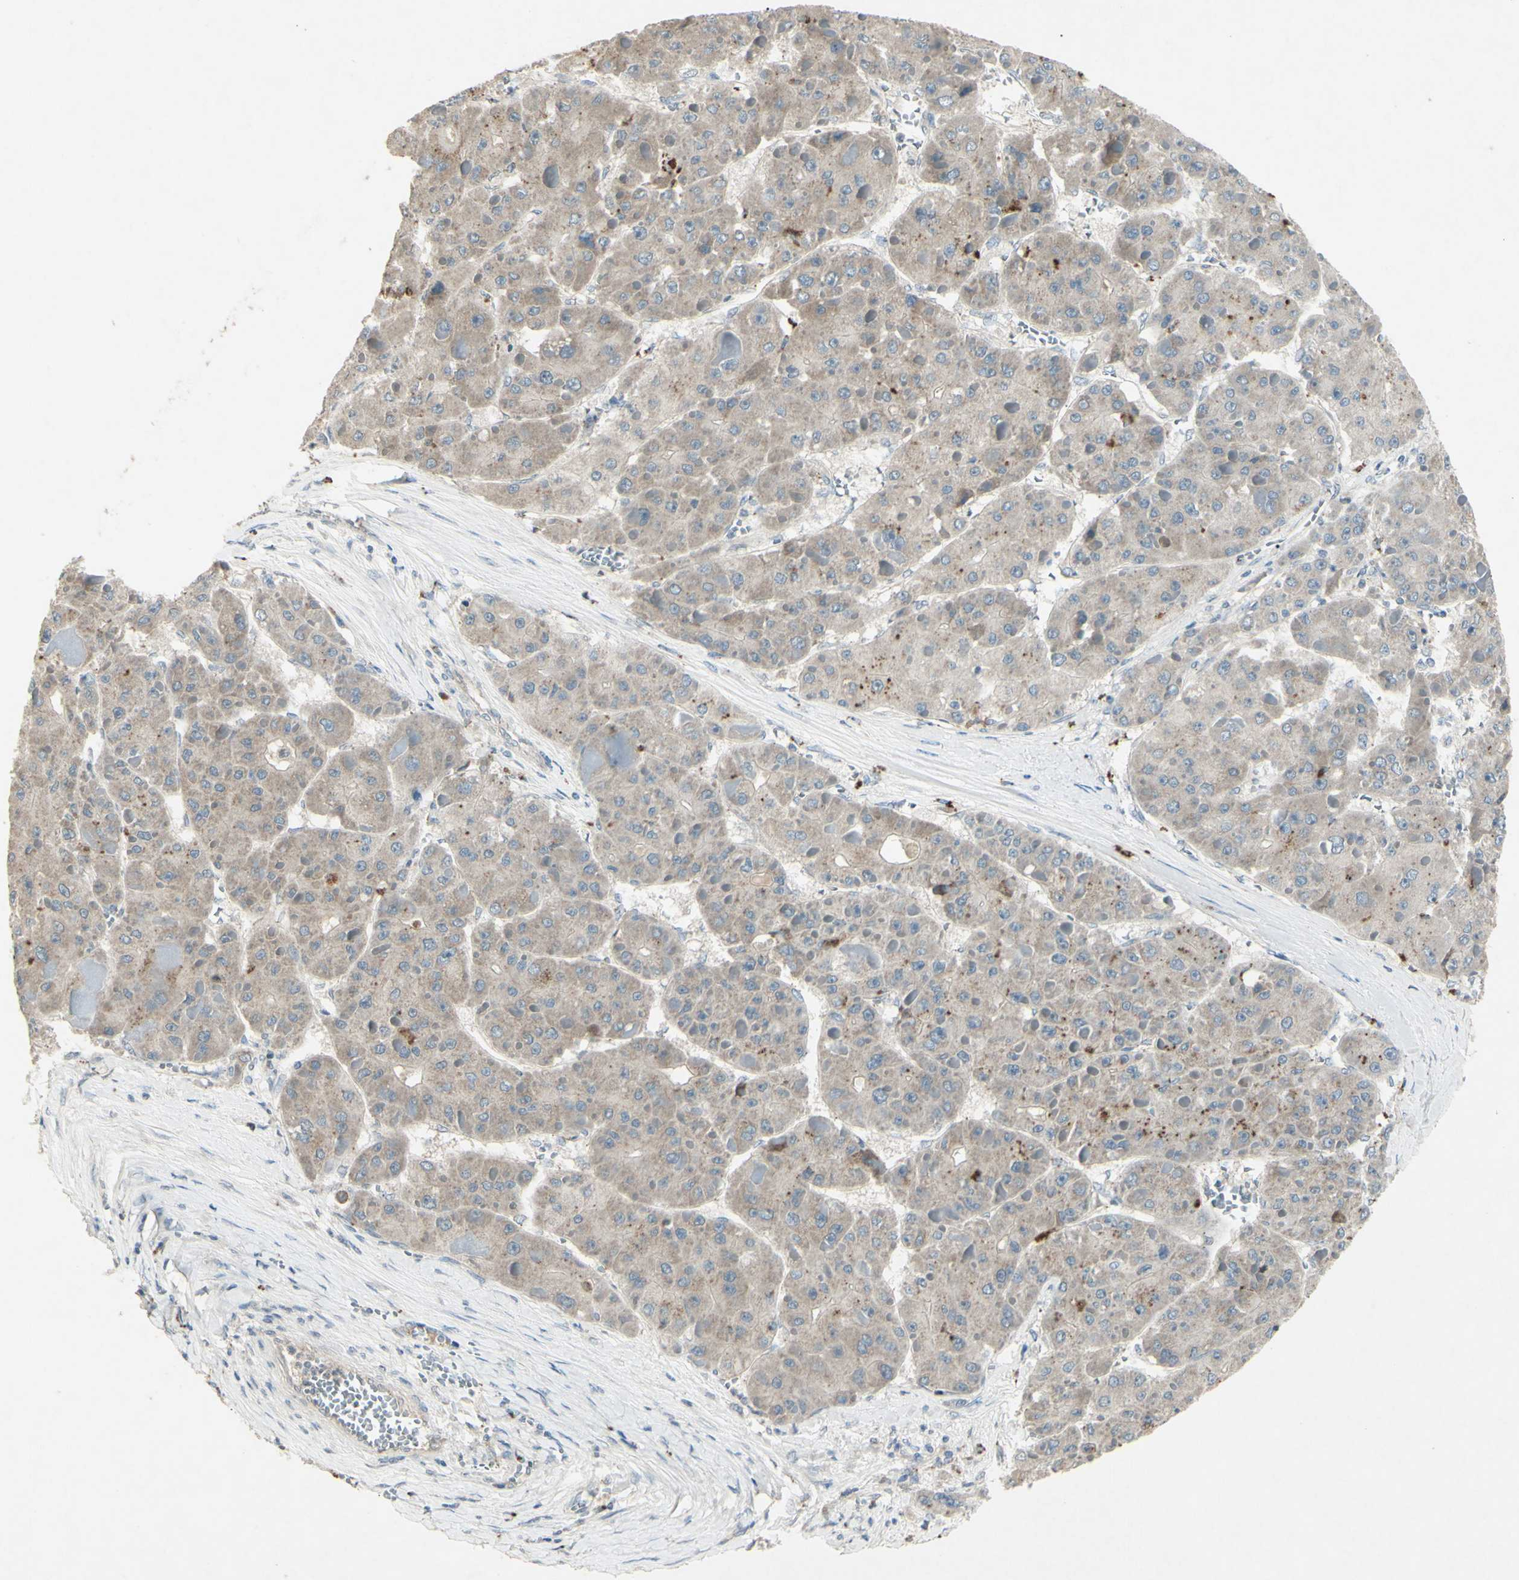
{"staining": {"intensity": "weak", "quantity": ">75%", "location": "cytoplasmic/membranous"}, "tissue": "liver cancer", "cell_type": "Tumor cells", "image_type": "cancer", "snomed": [{"axis": "morphology", "description": "Carcinoma, Hepatocellular, NOS"}, {"axis": "topography", "description": "Liver"}], "caption": "Immunohistochemical staining of human liver hepatocellular carcinoma demonstrates low levels of weak cytoplasmic/membranous protein positivity in approximately >75% of tumor cells.", "gene": "TIMM21", "patient": {"sex": "female", "age": 73}}